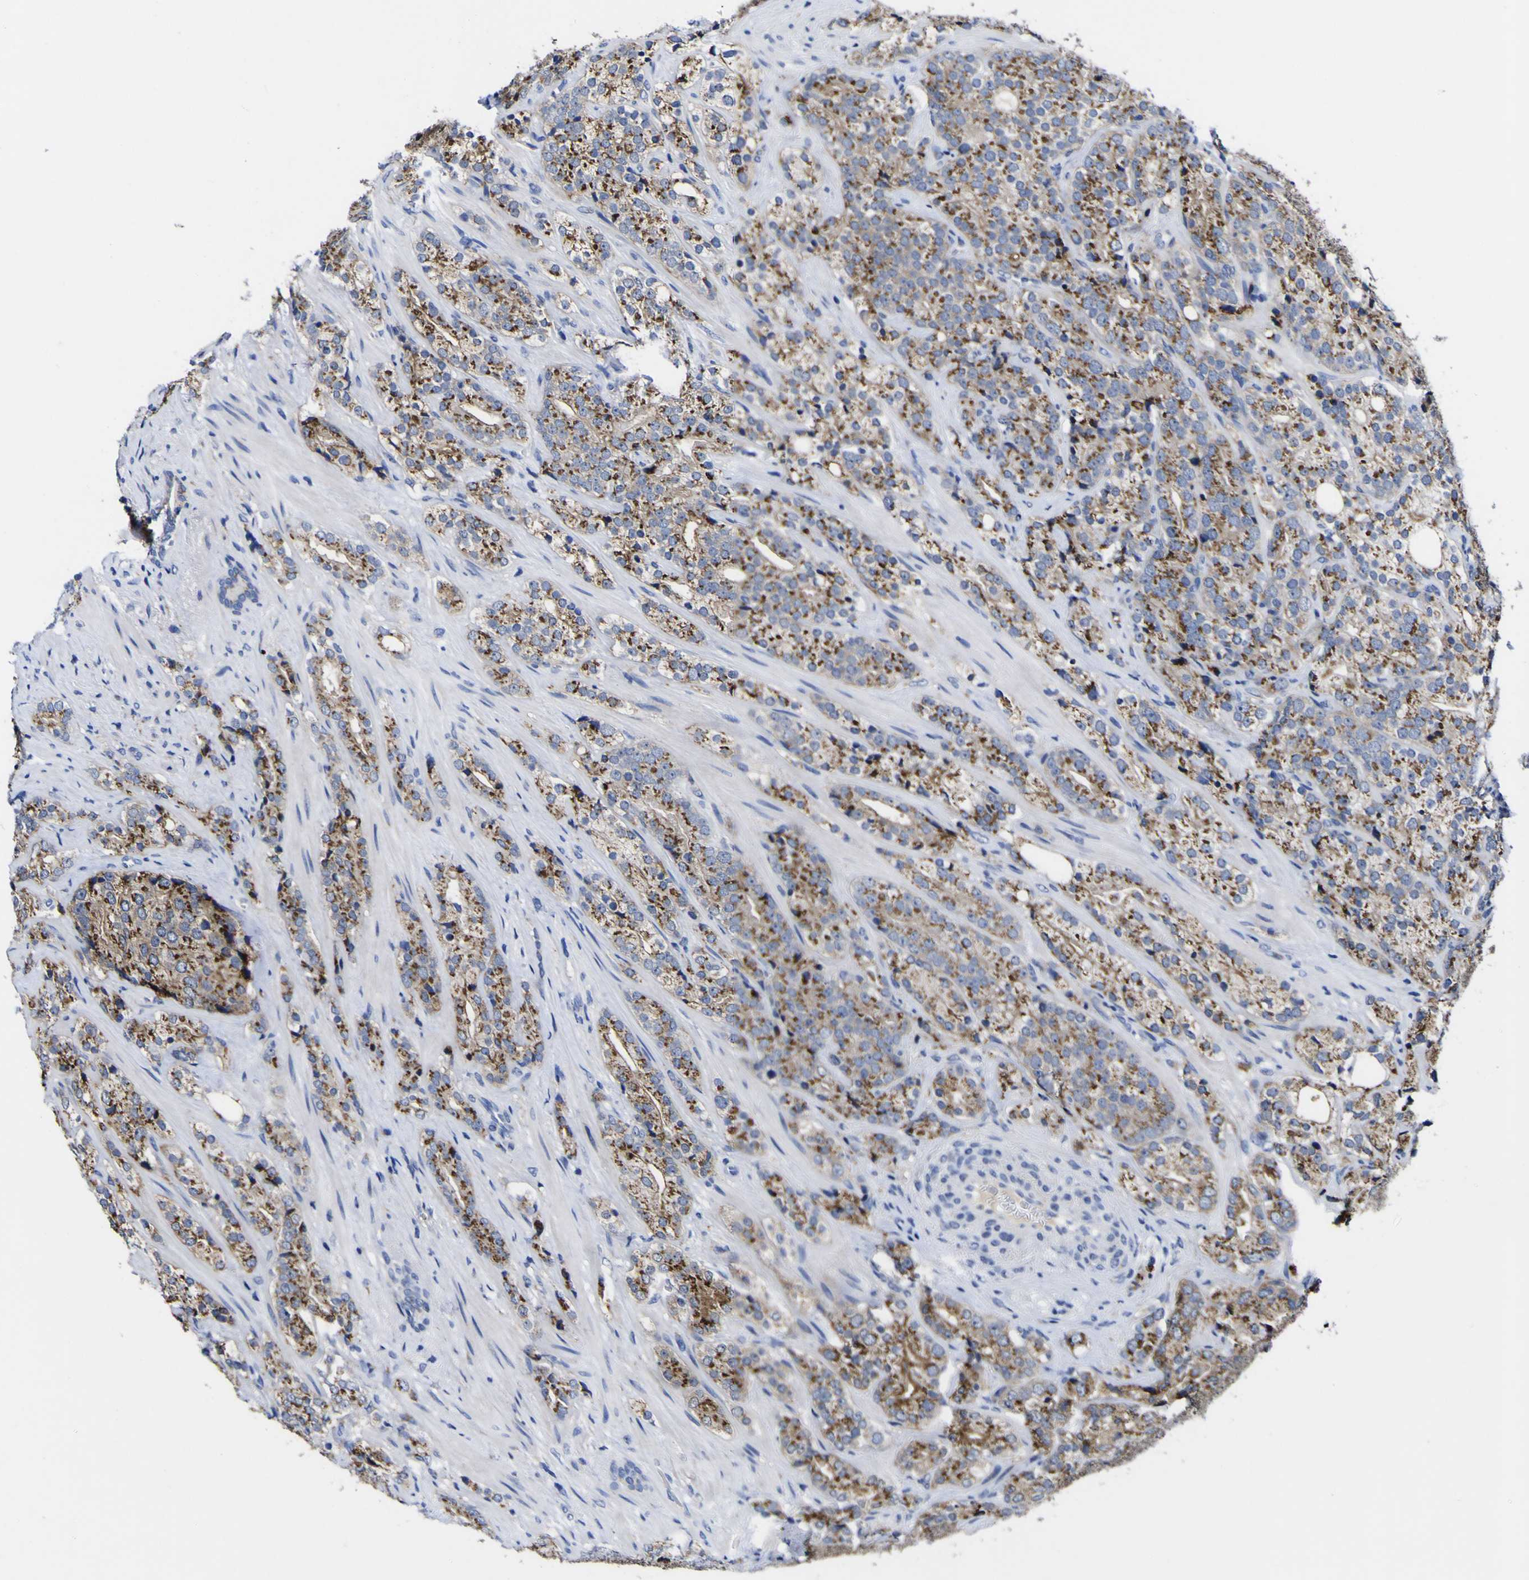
{"staining": {"intensity": "moderate", "quantity": ">75%", "location": "cytoplasmic/membranous"}, "tissue": "prostate cancer", "cell_type": "Tumor cells", "image_type": "cancer", "snomed": [{"axis": "morphology", "description": "Adenocarcinoma, High grade"}, {"axis": "topography", "description": "Prostate"}], "caption": "Prostate high-grade adenocarcinoma was stained to show a protein in brown. There is medium levels of moderate cytoplasmic/membranous expression in about >75% of tumor cells. (brown staining indicates protein expression, while blue staining denotes nuclei).", "gene": "GOLM1", "patient": {"sex": "male", "age": 71}}